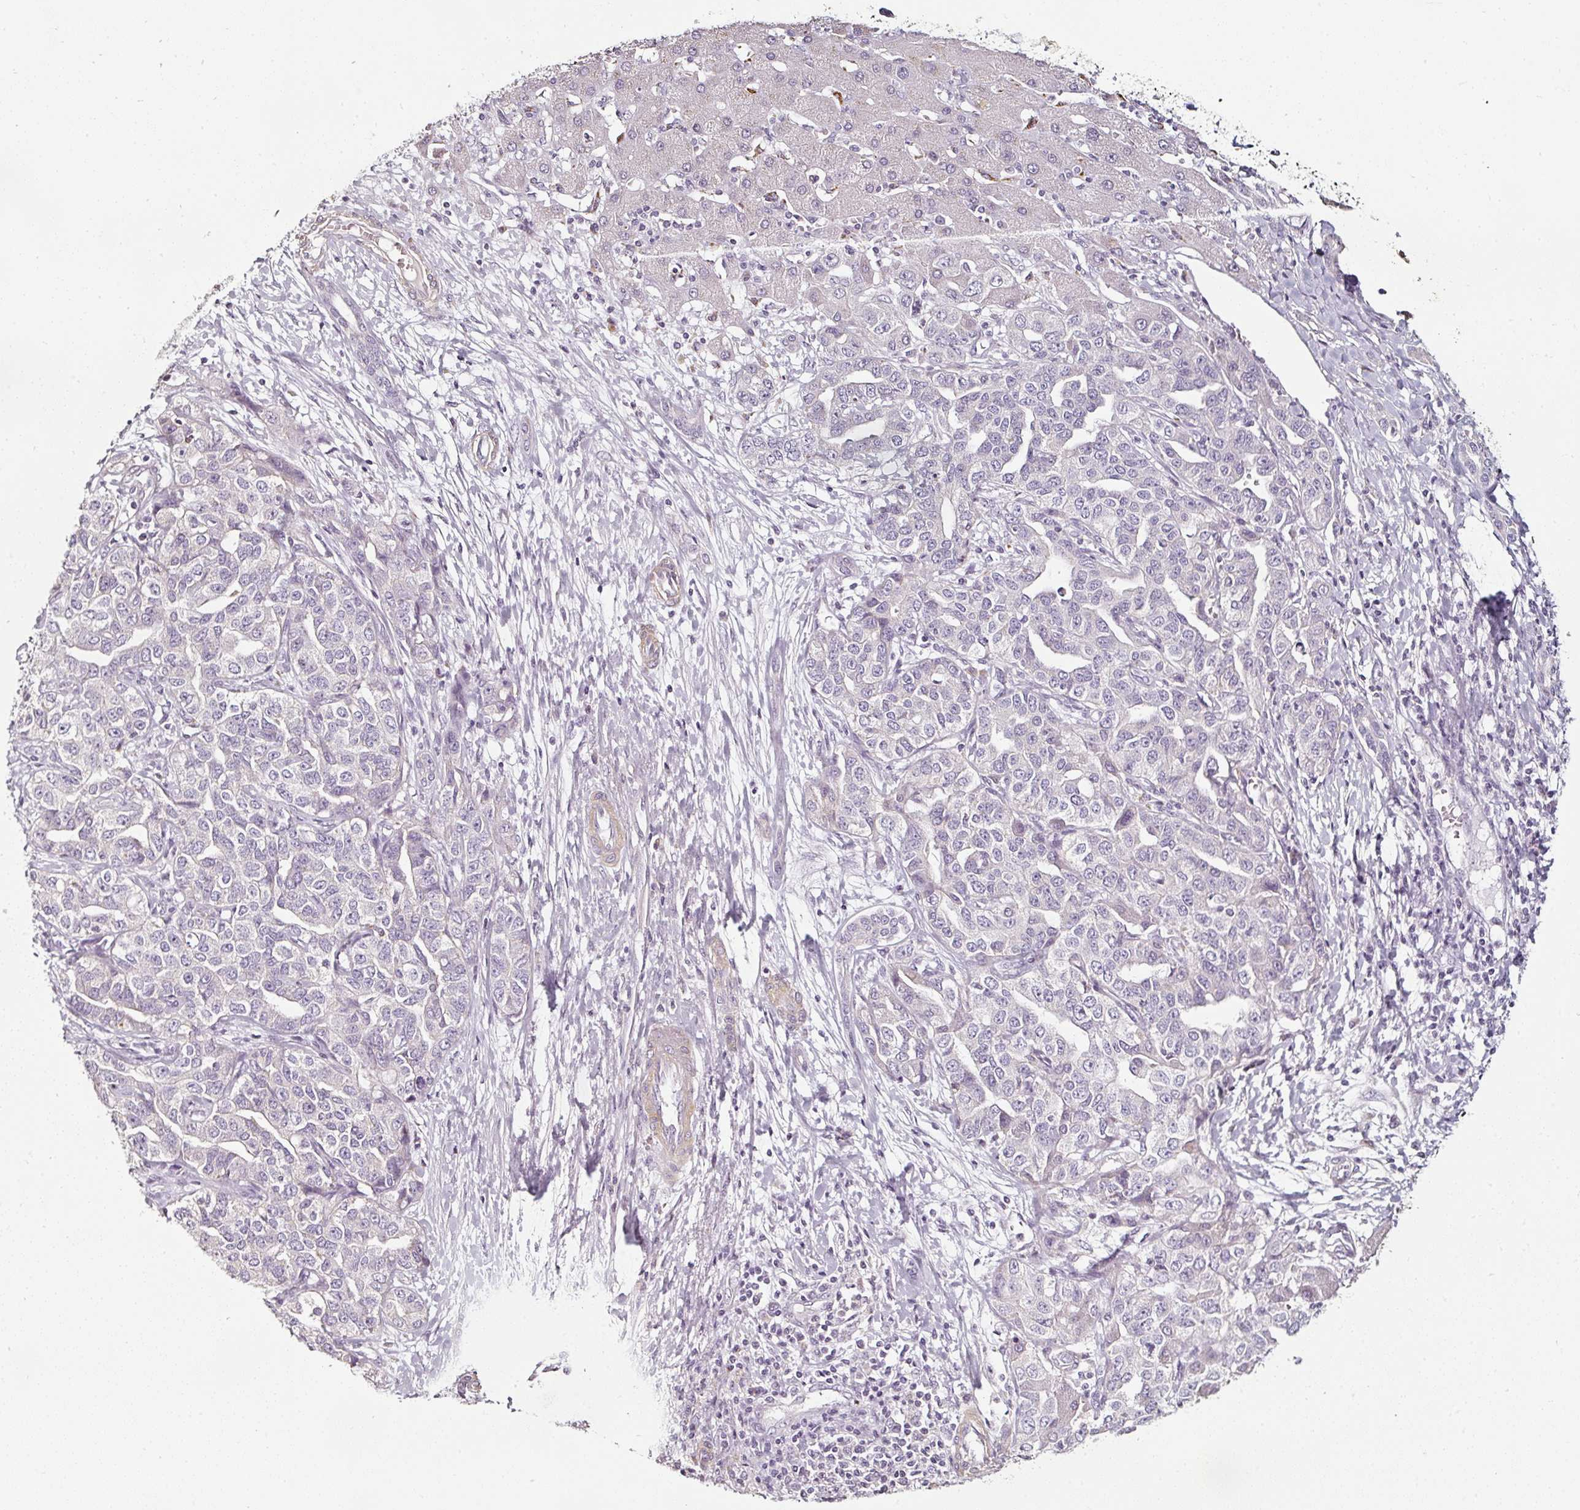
{"staining": {"intensity": "negative", "quantity": "none", "location": "none"}, "tissue": "liver cancer", "cell_type": "Tumor cells", "image_type": "cancer", "snomed": [{"axis": "morphology", "description": "Cholangiocarcinoma"}, {"axis": "topography", "description": "Liver"}], "caption": "DAB immunohistochemical staining of human liver cancer (cholangiocarcinoma) shows no significant staining in tumor cells.", "gene": "CAP2", "patient": {"sex": "male", "age": 59}}